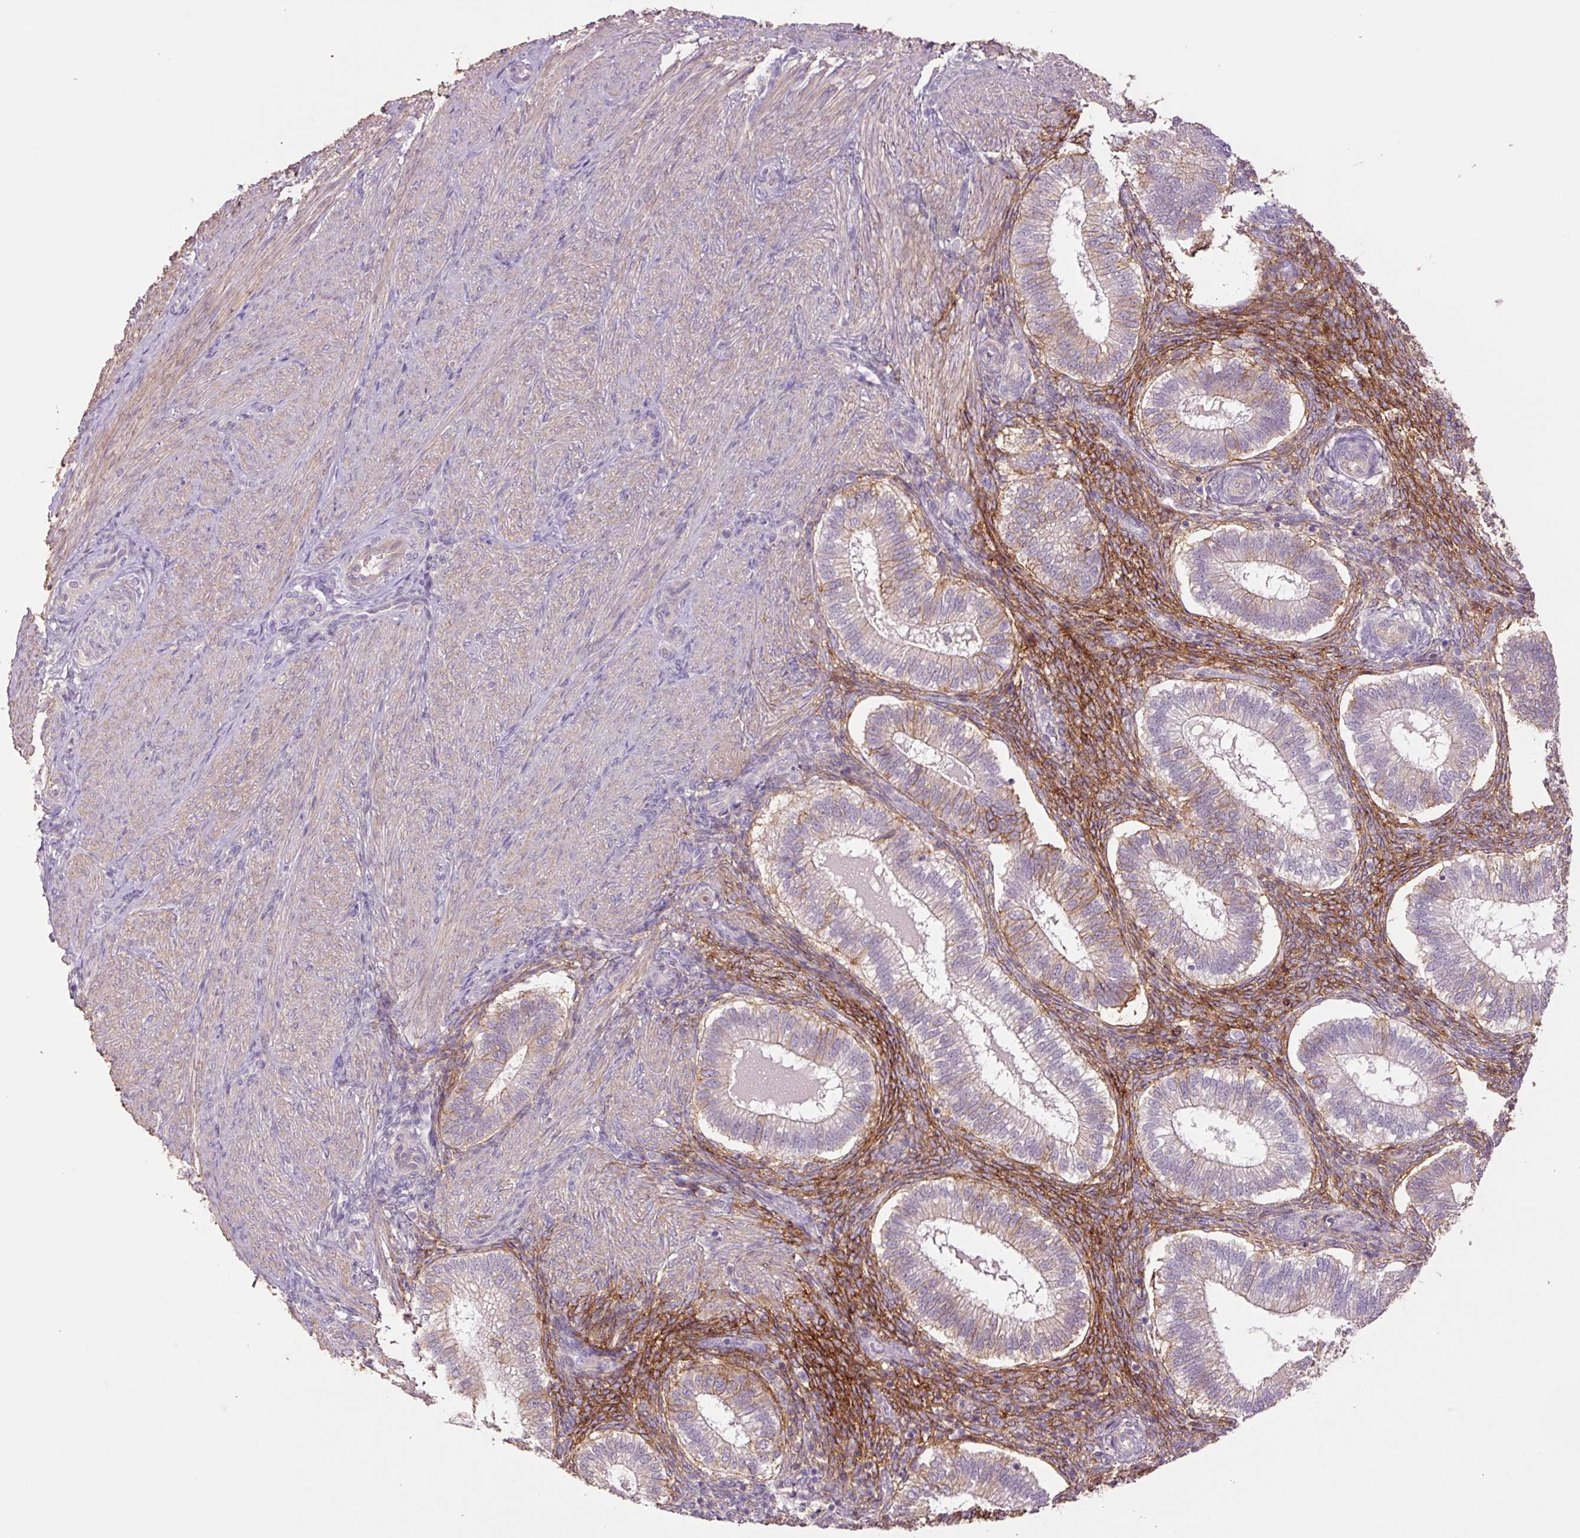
{"staining": {"intensity": "strong", "quantity": "<25%", "location": "cytoplasmic/membranous"}, "tissue": "endometrium", "cell_type": "Cells in endometrial stroma", "image_type": "normal", "snomed": [{"axis": "morphology", "description": "Normal tissue, NOS"}, {"axis": "topography", "description": "Endometrium"}], "caption": "This image exhibits unremarkable endometrium stained with immunohistochemistry (IHC) to label a protein in brown. The cytoplasmic/membranous of cells in endometrial stroma show strong positivity for the protein. Nuclei are counter-stained blue.", "gene": "SLC1A4", "patient": {"sex": "female", "age": 25}}